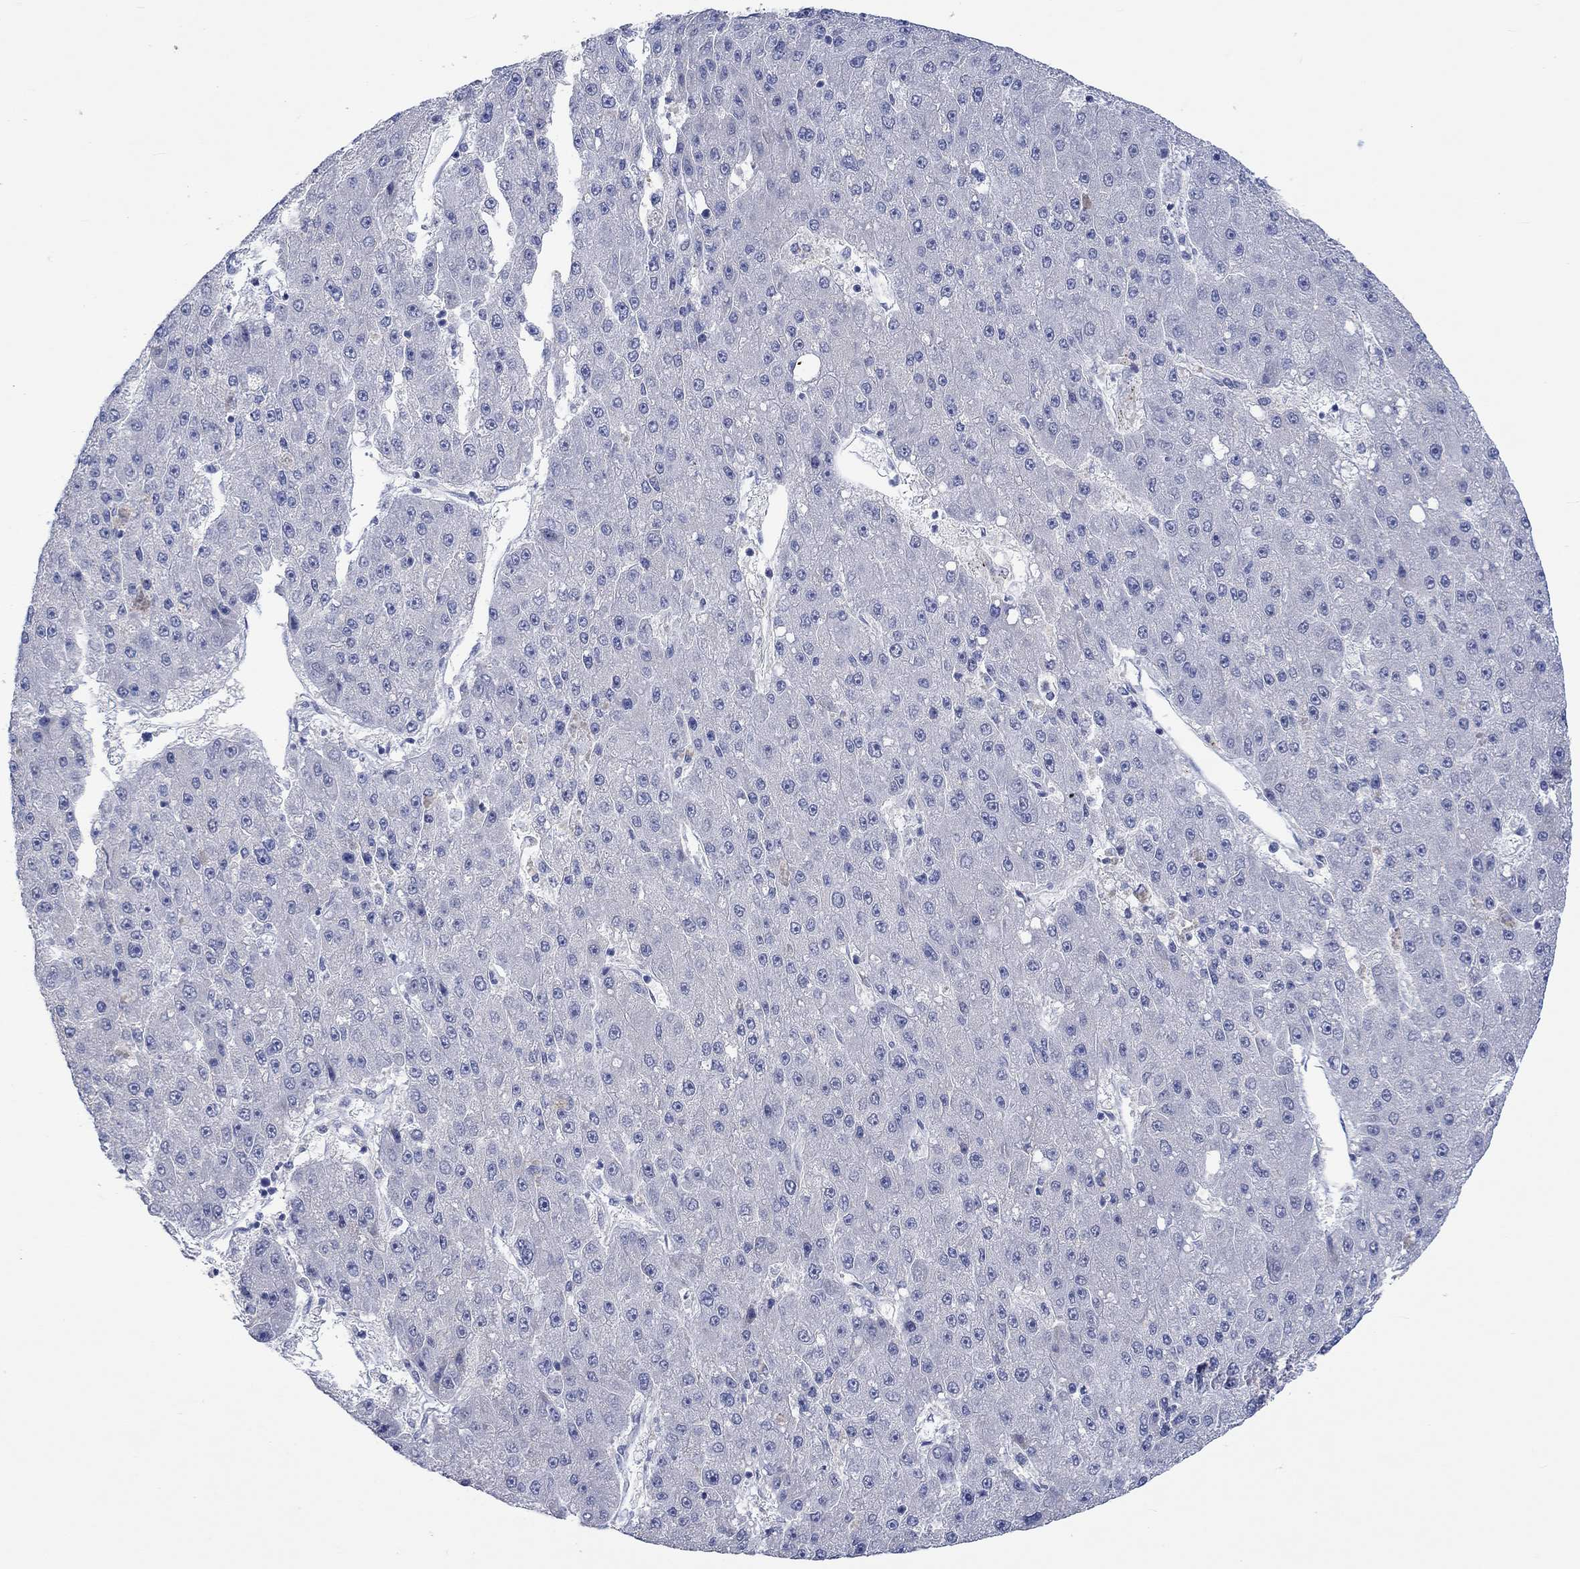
{"staining": {"intensity": "negative", "quantity": "none", "location": "none"}, "tissue": "liver cancer", "cell_type": "Tumor cells", "image_type": "cancer", "snomed": [{"axis": "morphology", "description": "Carcinoma, Hepatocellular, NOS"}, {"axis": "topography", "description": "Liver"}], "caption": "DAB (3,3'-diaminobenzidine) immunohistochemical staining of human liver cancer exhibits no significant expression in tumor cells.", "gene": "DLK1", "patient": {"sex": "male", "age": 67}}